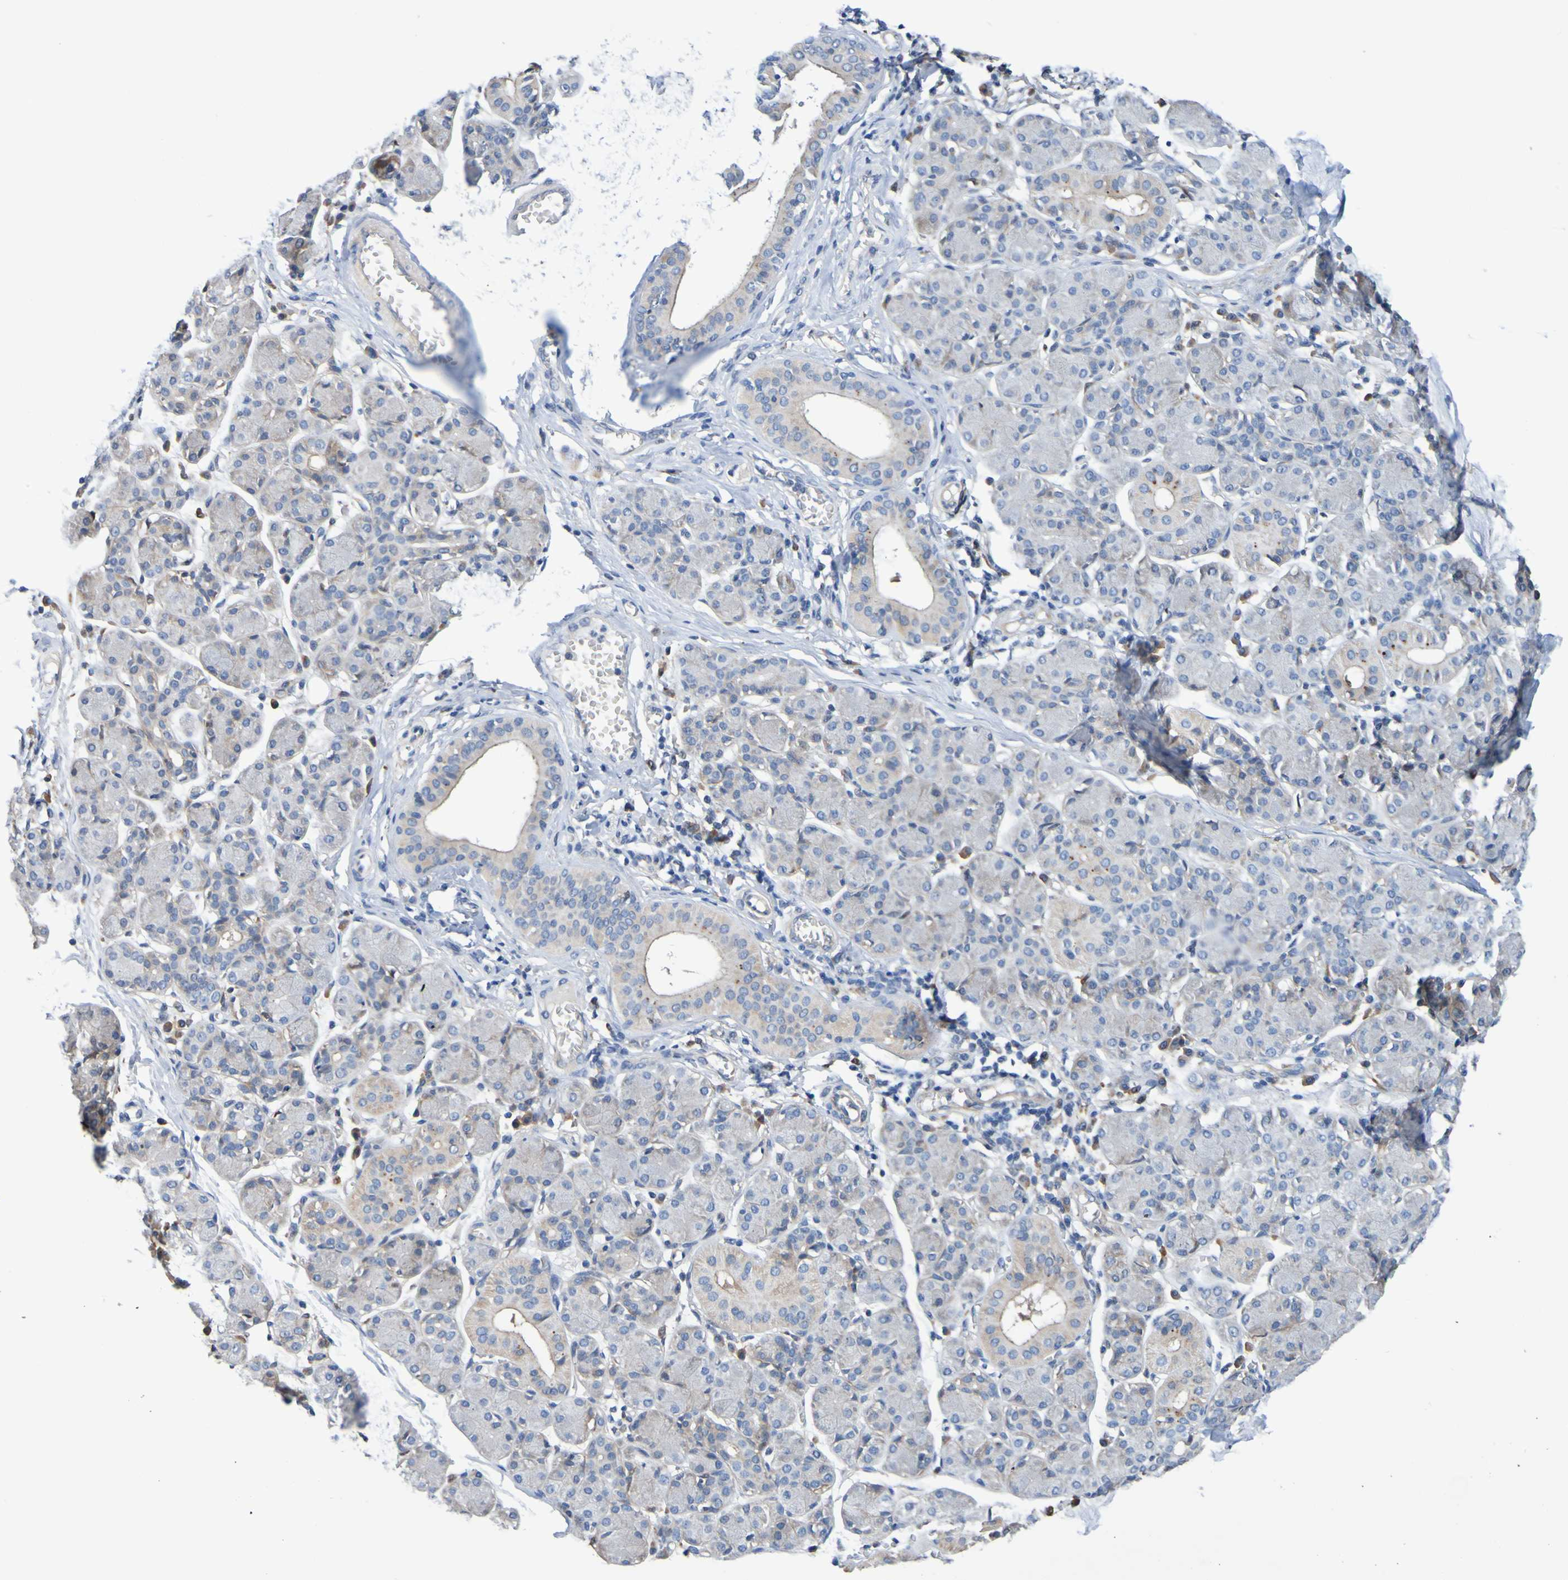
{"staining": {"intensity": "weak", "quantity": "25%-75%", "location": "cytoplasmic/membranous"}, "tissue": "salivary gland", "cell_type": "Glandular cells", "image_type": "normal", "snomed": [{"axis": "morphology", "description": "Normal tissue, NOS"}, {"axis": "morphology", "description": "Inflammation, NOS"}, {"axis": "topography", "description": "Lymph node"}, {"axis": "topography", "description": "Salivary gland"}], "caption": "Protein expression analysis of unremarkable human salivary gland reveals weak cytoplasmic/membranous positivity in about 25%-75% of glandular cells. Nuclei are stained in blue.", "gene": "METAP2", "patient": {"sex": "male", "age": 3}}